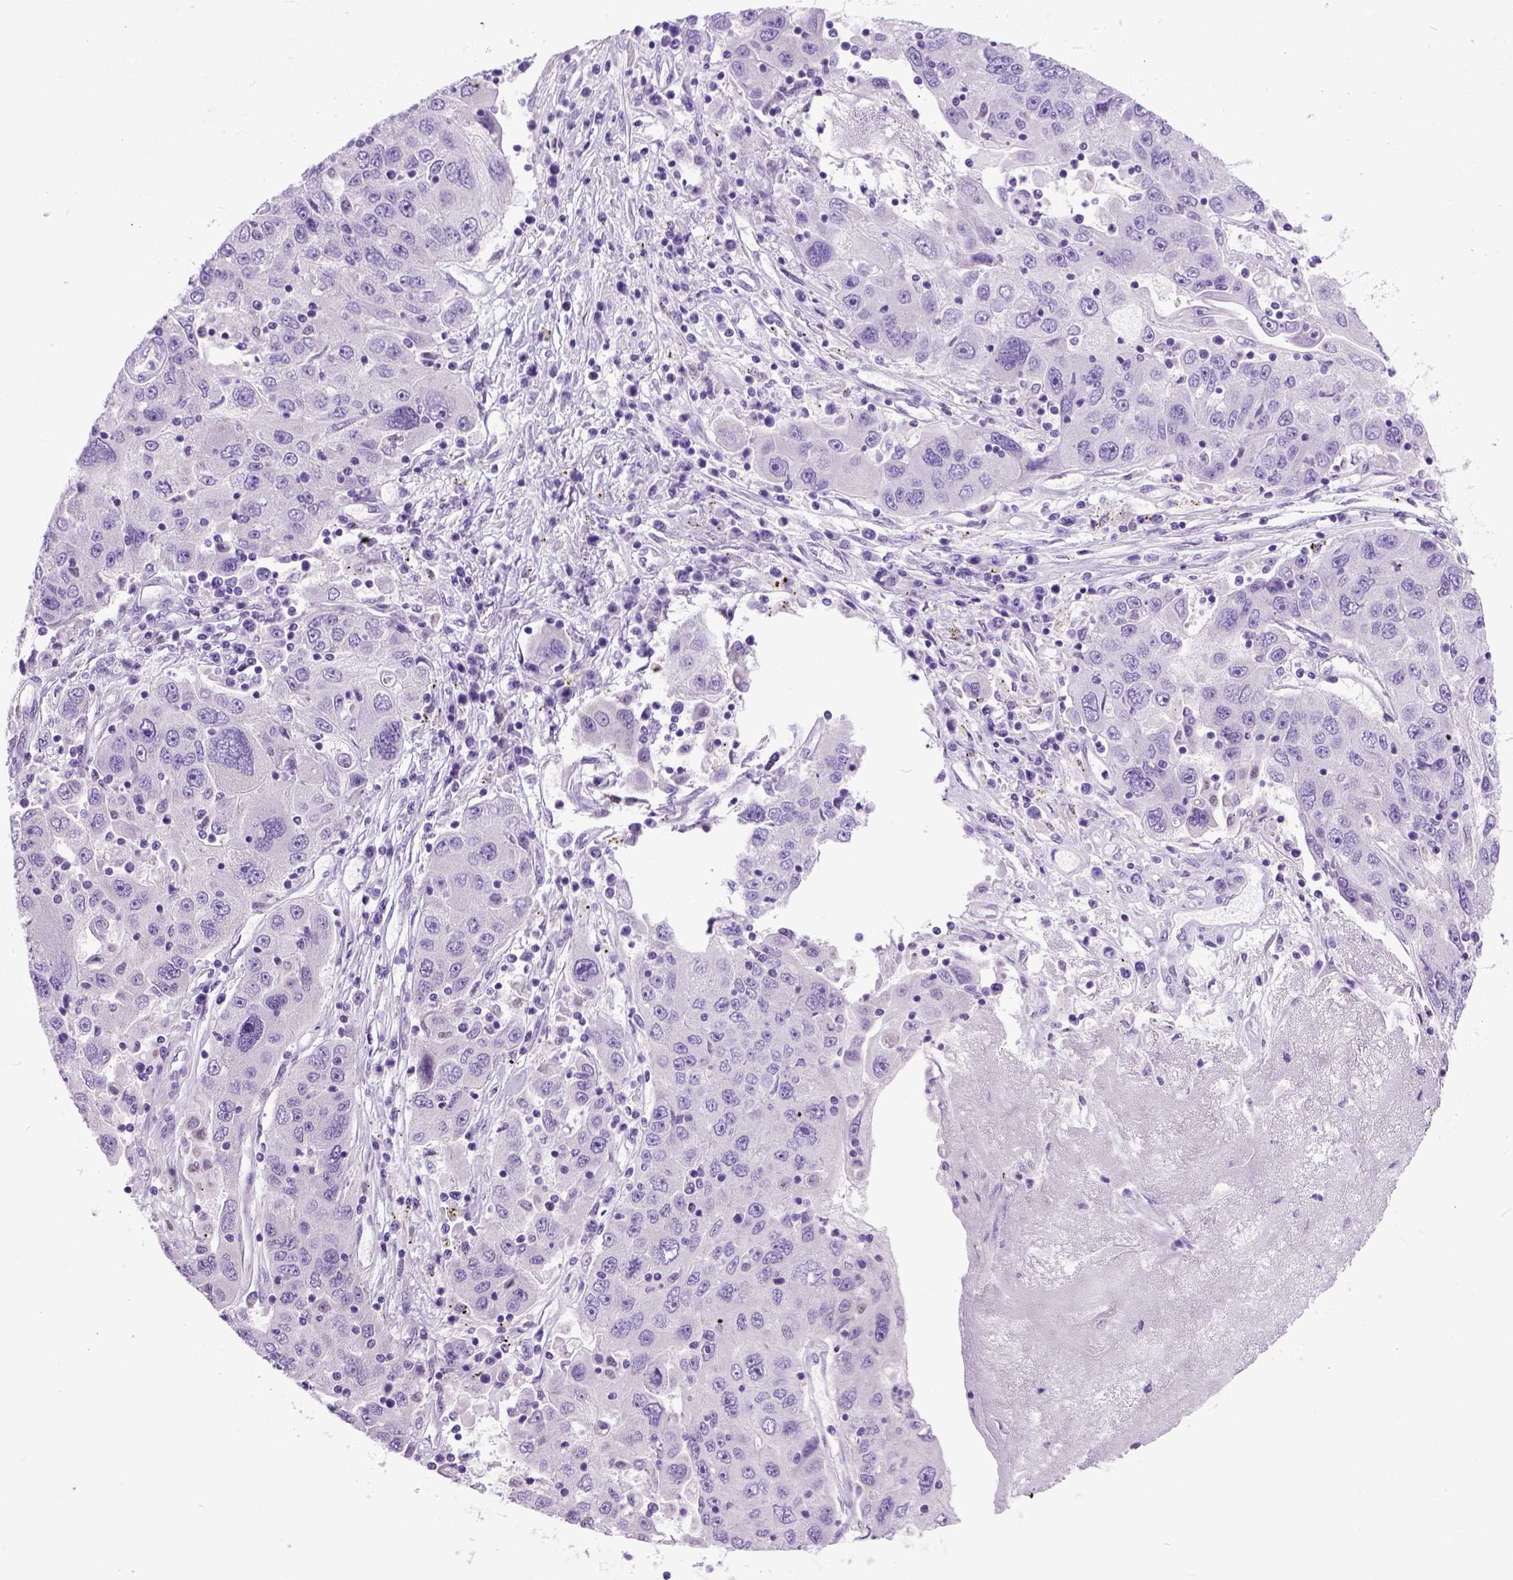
{"staining": {"intensity": "negative", "quantity": "none", "location": "none"}, "tissue": "stomach cancer", "cell_type": "Tumor cells", "image_type": "cancer", "snomed": [{"axis": "morphology", "description": "Adenocarcinoma, NOS"}, {"axis": "topography", "description": "Stomach"}], "caption": "Stomach cancer (adenocarcinoma) was stained to show a protein in brown. There is no significant positivity in tumor cells. (Brightfield microscopy of DAB (3,3'-diaminobenzidine) immunohistochemistry at high magnification).", "gene": "CRB1", "patient": {"sex": "male", "age": 56}}